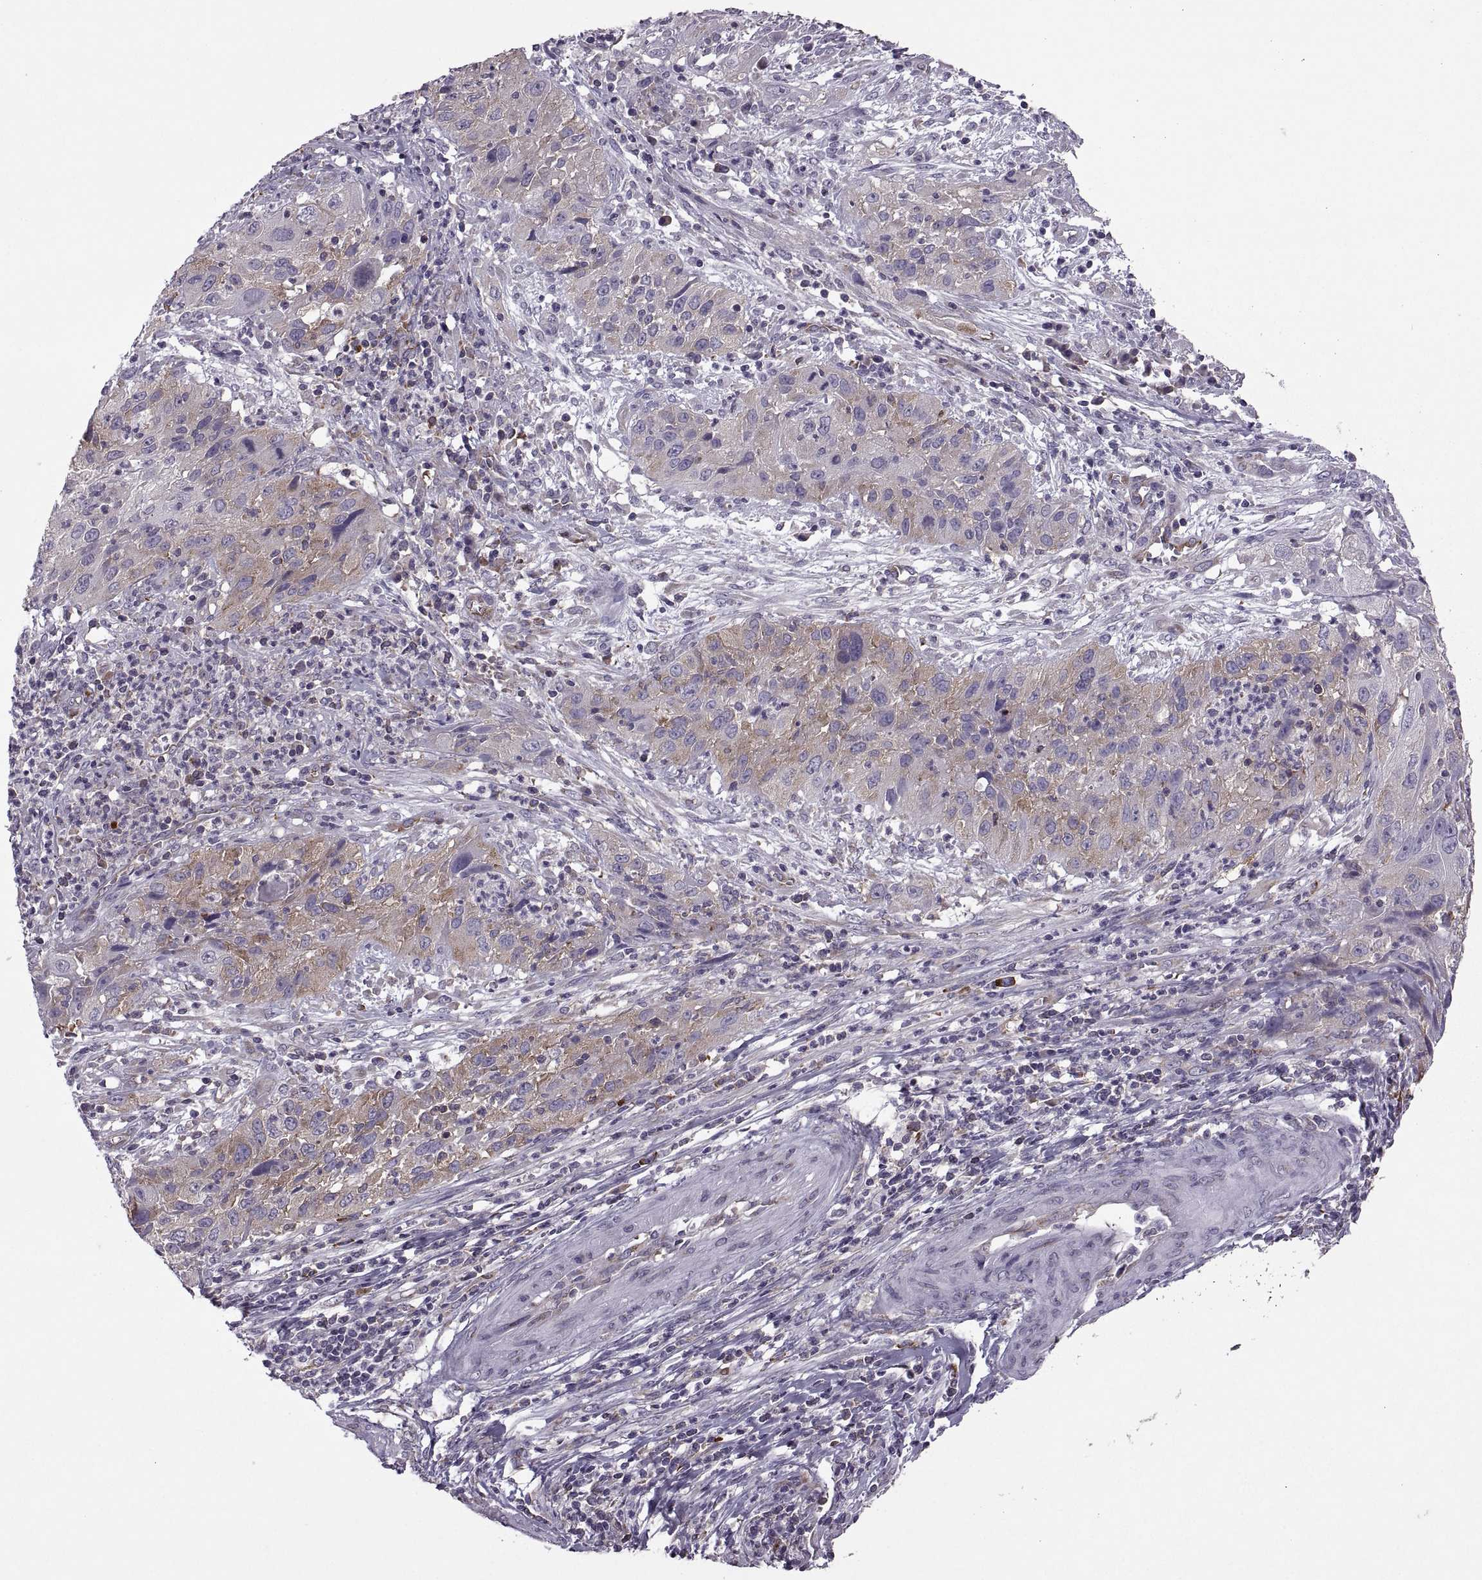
{"staining": {"intensity": "weak", "quantity": ">75%", "location": "cytoplasmic/membranous"}, "tissue": "cervical cancer", "cell_type": "Tumor cells", "image_type": "cancer", "snomed": [{"axis": "morphology", "description": "Squamous cell carcinoma, NOS"}, {"axis": "topography", "description": "Cervix"}], "caption": "This is a micrograph of immunohistochemistry (IHC) staining of cervical cancer (squamous cell carcinoma), which shows weak expression in the cytoplasmic/membranous of tumor cells.", "gene": "PABPC1", "patient": {"sex": "female", "age": 32}}